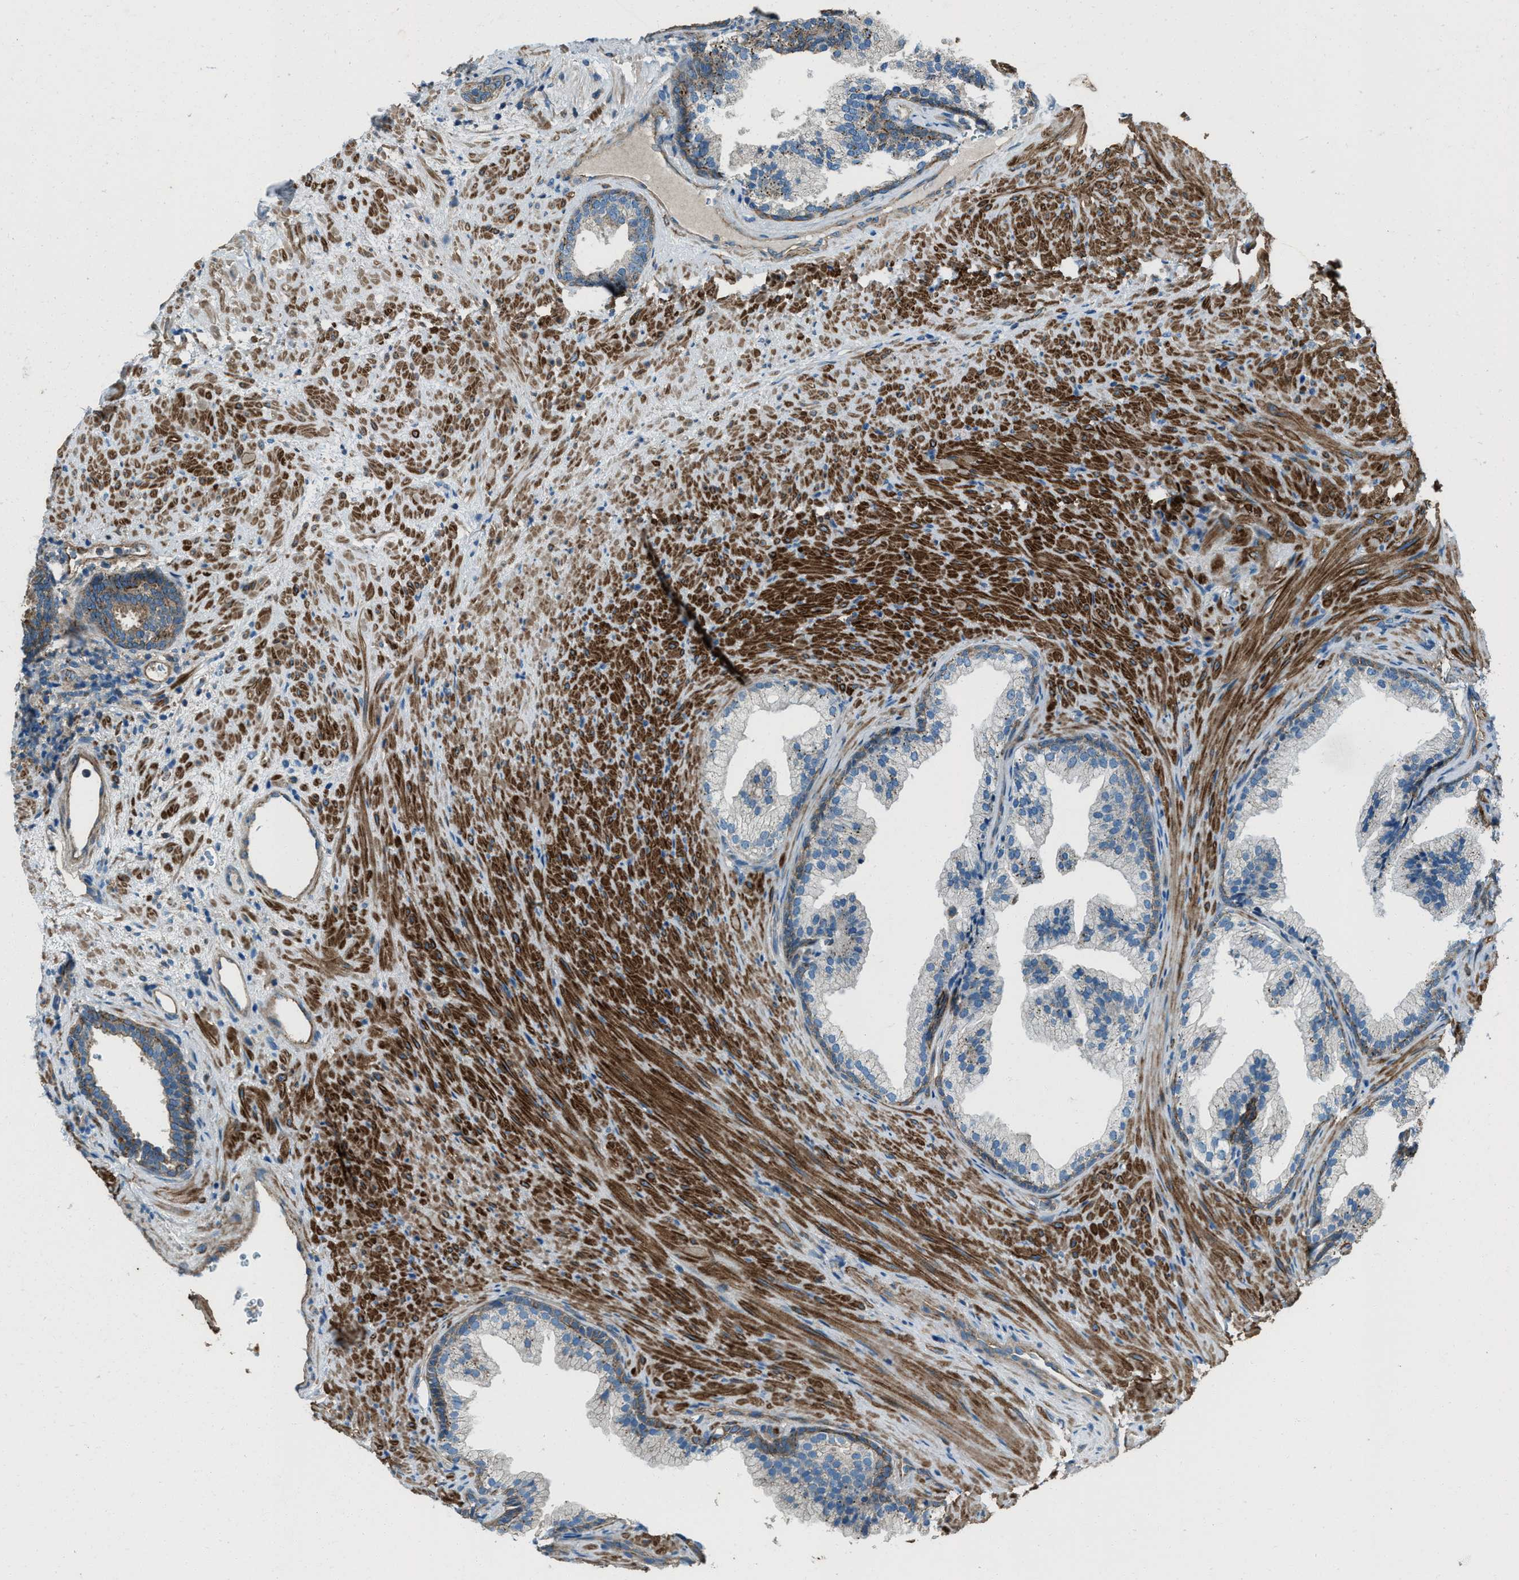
{"staining": {"intensity": "moderate", "quantity": "<25%", "location": "cytoplasmic/membranous"}, "tissue": "prostate", "cell_type": "Glandular cells", "image_type": "normal", "snomed": [{"axis": "morphology", "description": "Normal tissue, NOS"}, {"axis": "topography", "description": "Prostate"}], "caption": "Moderate cytoplasmic/membranous staining is present in about <25% of glandular cells in benign prostate. (brown staining indicates protein expression, while blue staining denotes nuclei).", "gene": "SVIL", "patient": {"sex": "male", "age": 76}}